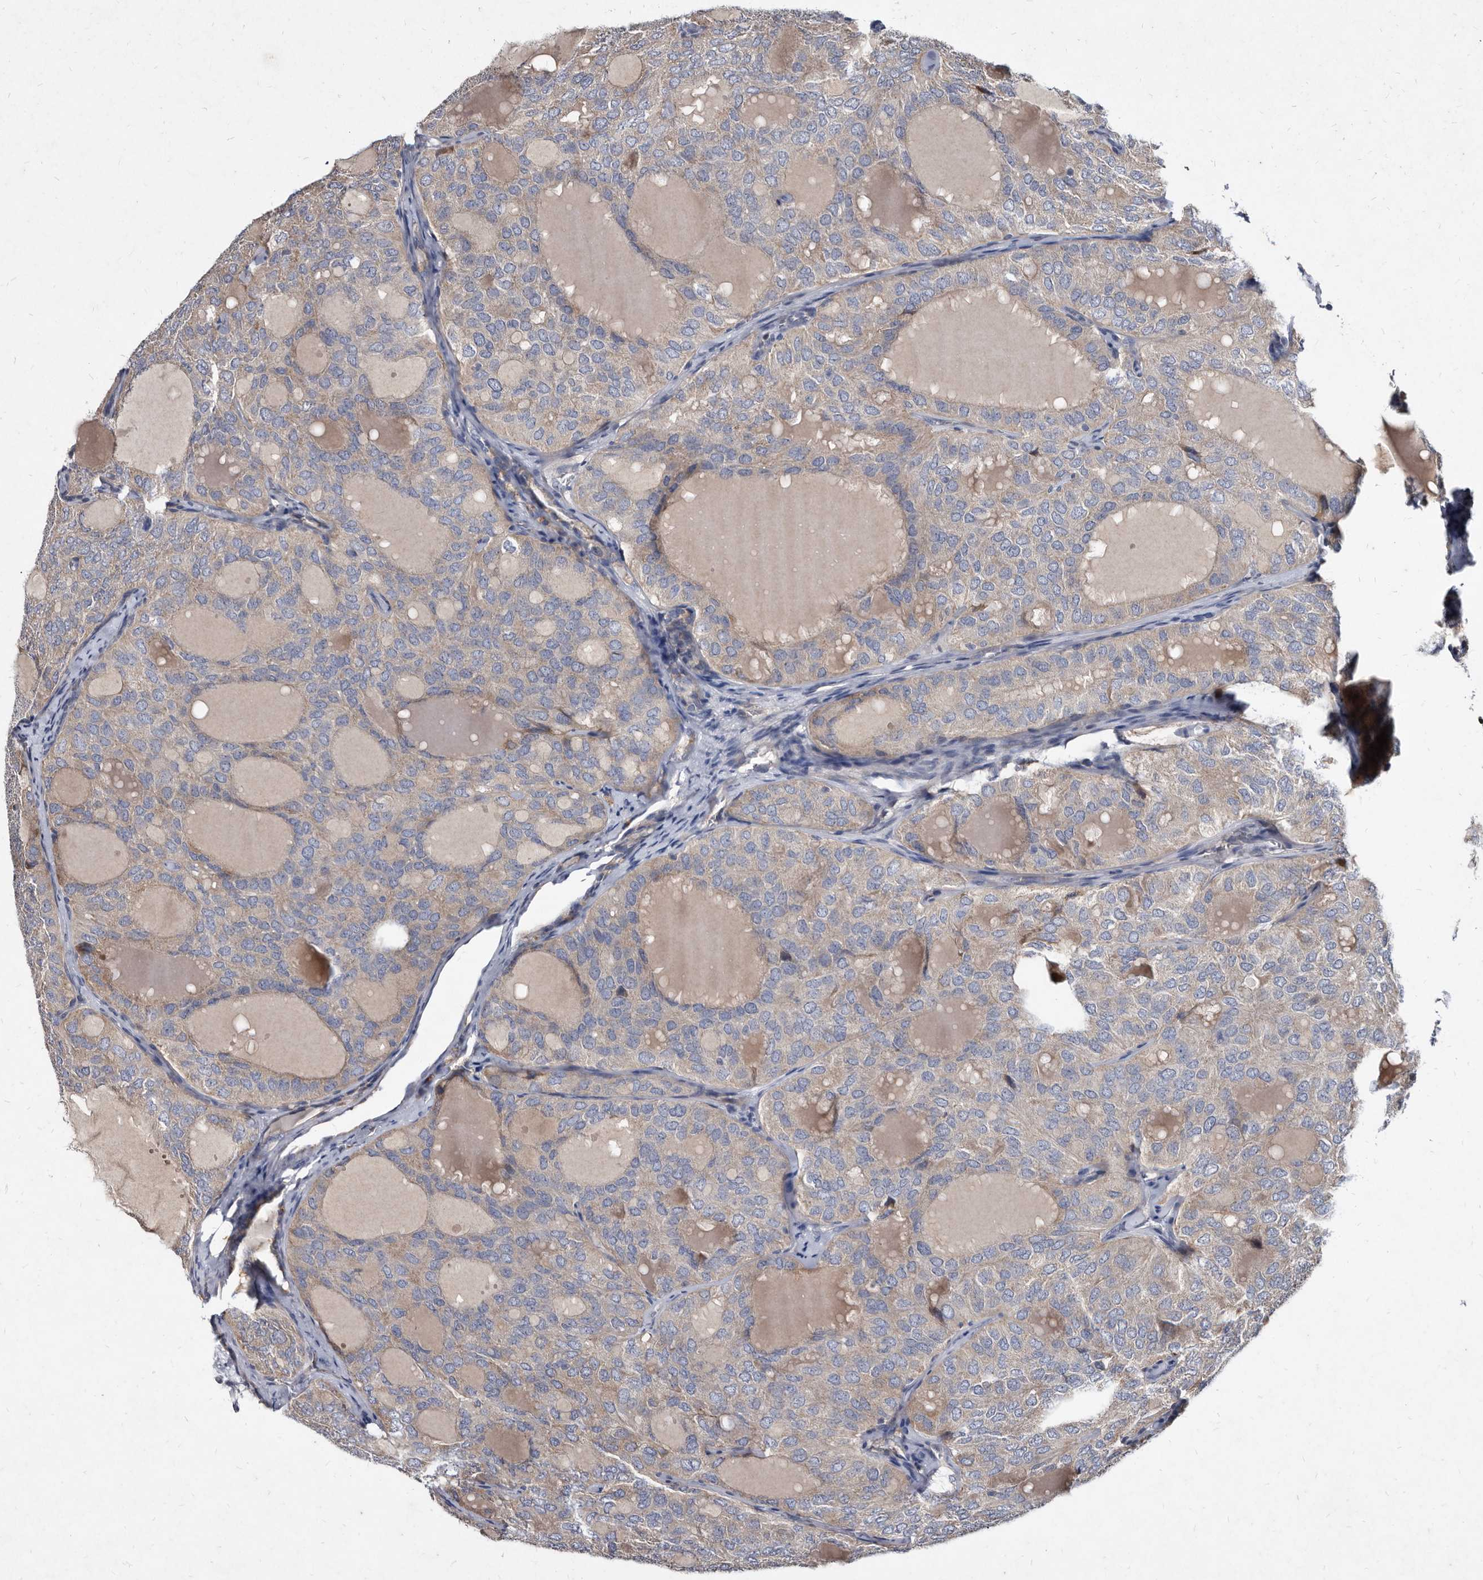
{"staining": {"intensity": "negative", "quantity": "none", "location": "none"}, "tissue": "thyroid cancer", "cell_type": "Tumor cells", "image_type": "cancer", "snomed": [{"axis": "morphology", "description": "Follicular adenoma carcinoma, NOS"}, {"axis": "topography", "description": "Thyroid gland"}], "caption": "Immunohistochemistry histopathology image of neoplastic tissue: thyroid follicular adenoma carcinoma stained with DAB shows no significant protein staining in tumor cells.", "gene": "YPEL3", "patient": {"sex": "male", "age": 75}}